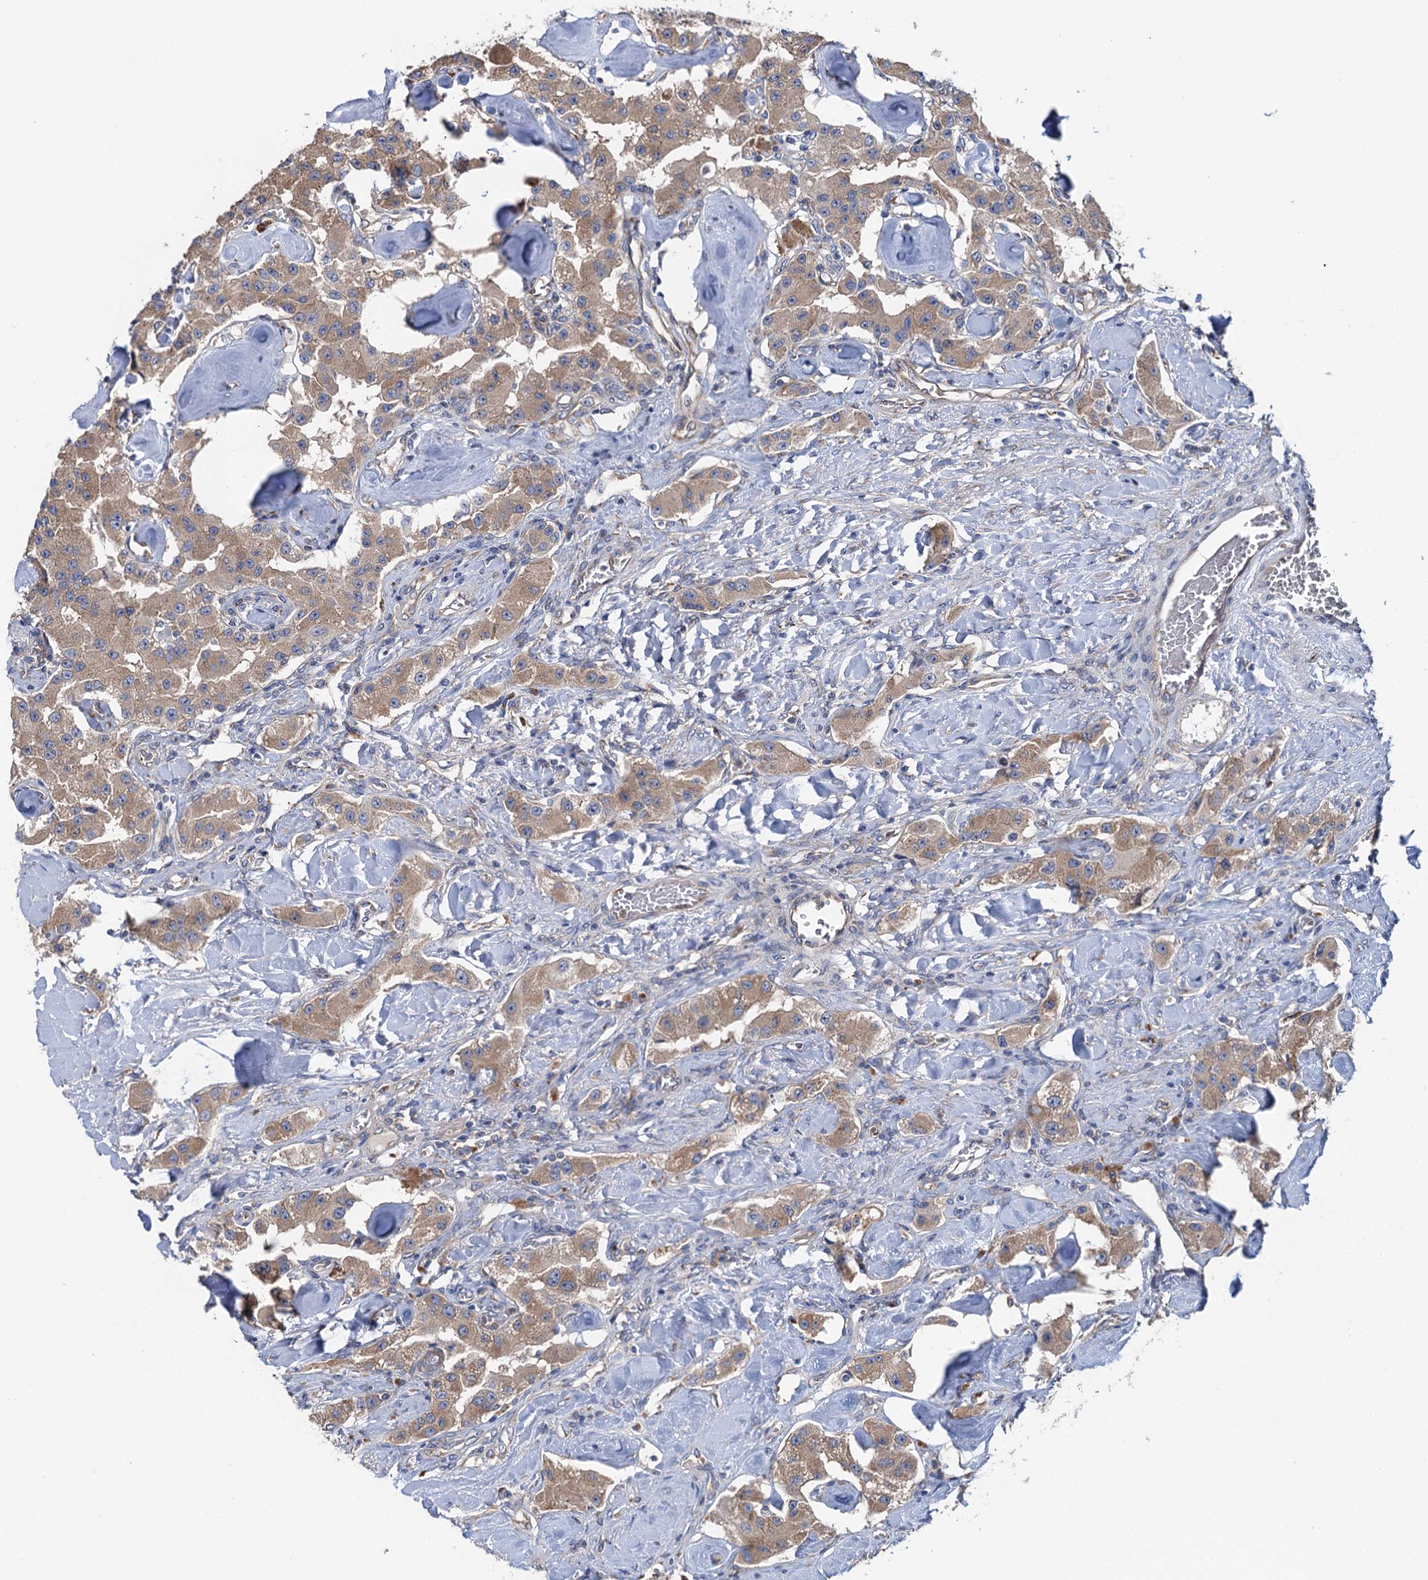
{"staining": {"intensity": "weak", "quantity": "25%-75%", "location": "cytoplasmic/membranous"}, "tissue": "carcinoid", "cell_type": "Tumor cells", "image_type": "cancer", "snomed": [{"axis": "morphology", "description": "Carcinoid, malignant, NOS"}, {"axis": "topography", "description": "Pancreas"}], "caption": "Human carcinoid stained with a brown dye shows weak cytoplasmic/membranous positive expression in about 25%-75% of tumor cells.", "gene": "ADCY9", "patient": {"sex": "male", "age": 41}}